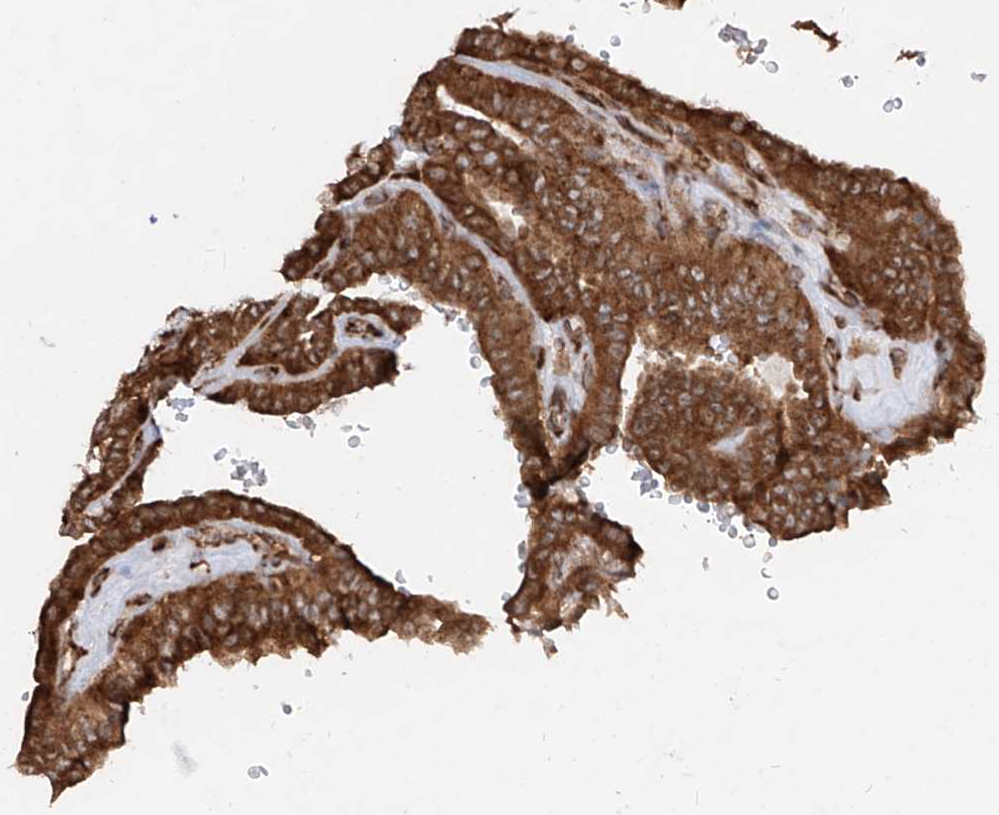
{"staining": {"intensity": "strong", "quantity": ">75%", "location": "cytoplasmic/membranous"}, "tissue": "thyroid cancer", "cell_type": "Tumor cells", "image_type": "cancer", "snomed": [{"axis": "morphology", "description": "Papillary adenocarcinoma, NOS"}, {"axis": "topography", "description": "Thyroid gland"}], "caption": "Strong cytoplasmic/membranous positivity for a protein is appreciated in approximately >75% of tumor cells of thyroid cancer using IHC.", "gene": "RPS25", "patient": {"sex": "male", "age": 77}}